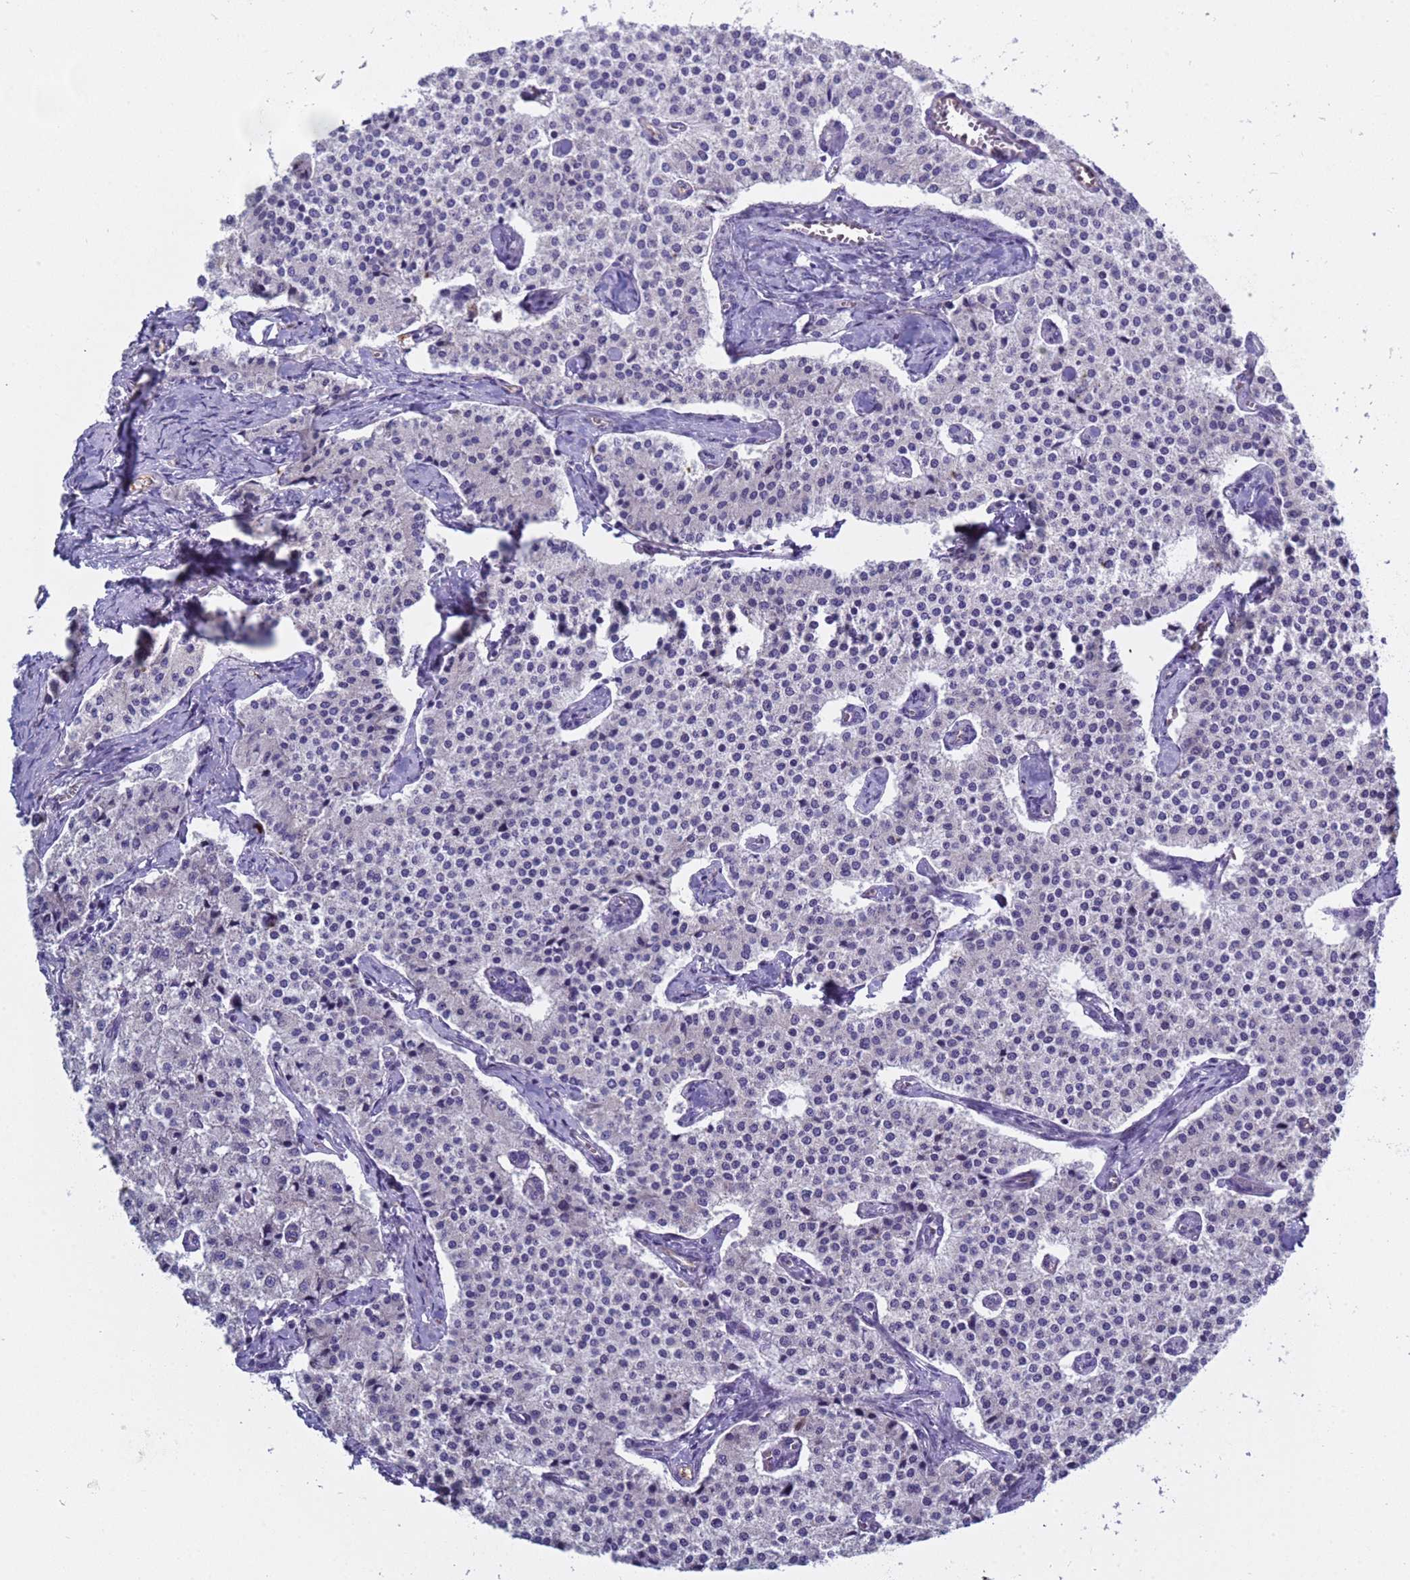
{"staining": {"intensity": "negative", "quantity": "none", "location": "none"}, "tissue": "carcinoid", "cell_type": "Tumor cells", "image_type": "cancer", "snomed": [{"axis": "morphology", "description": "Carcinoid, malignant, NOS"}, {"axis": "topography", "description": "Colon"}], "caption": "Immunohistochemical staining of human malignant carcinoid reveals no significant staining in tumor cells.", "gene": "C4orf46", "patient": {"sex": "female", "age": 52}}